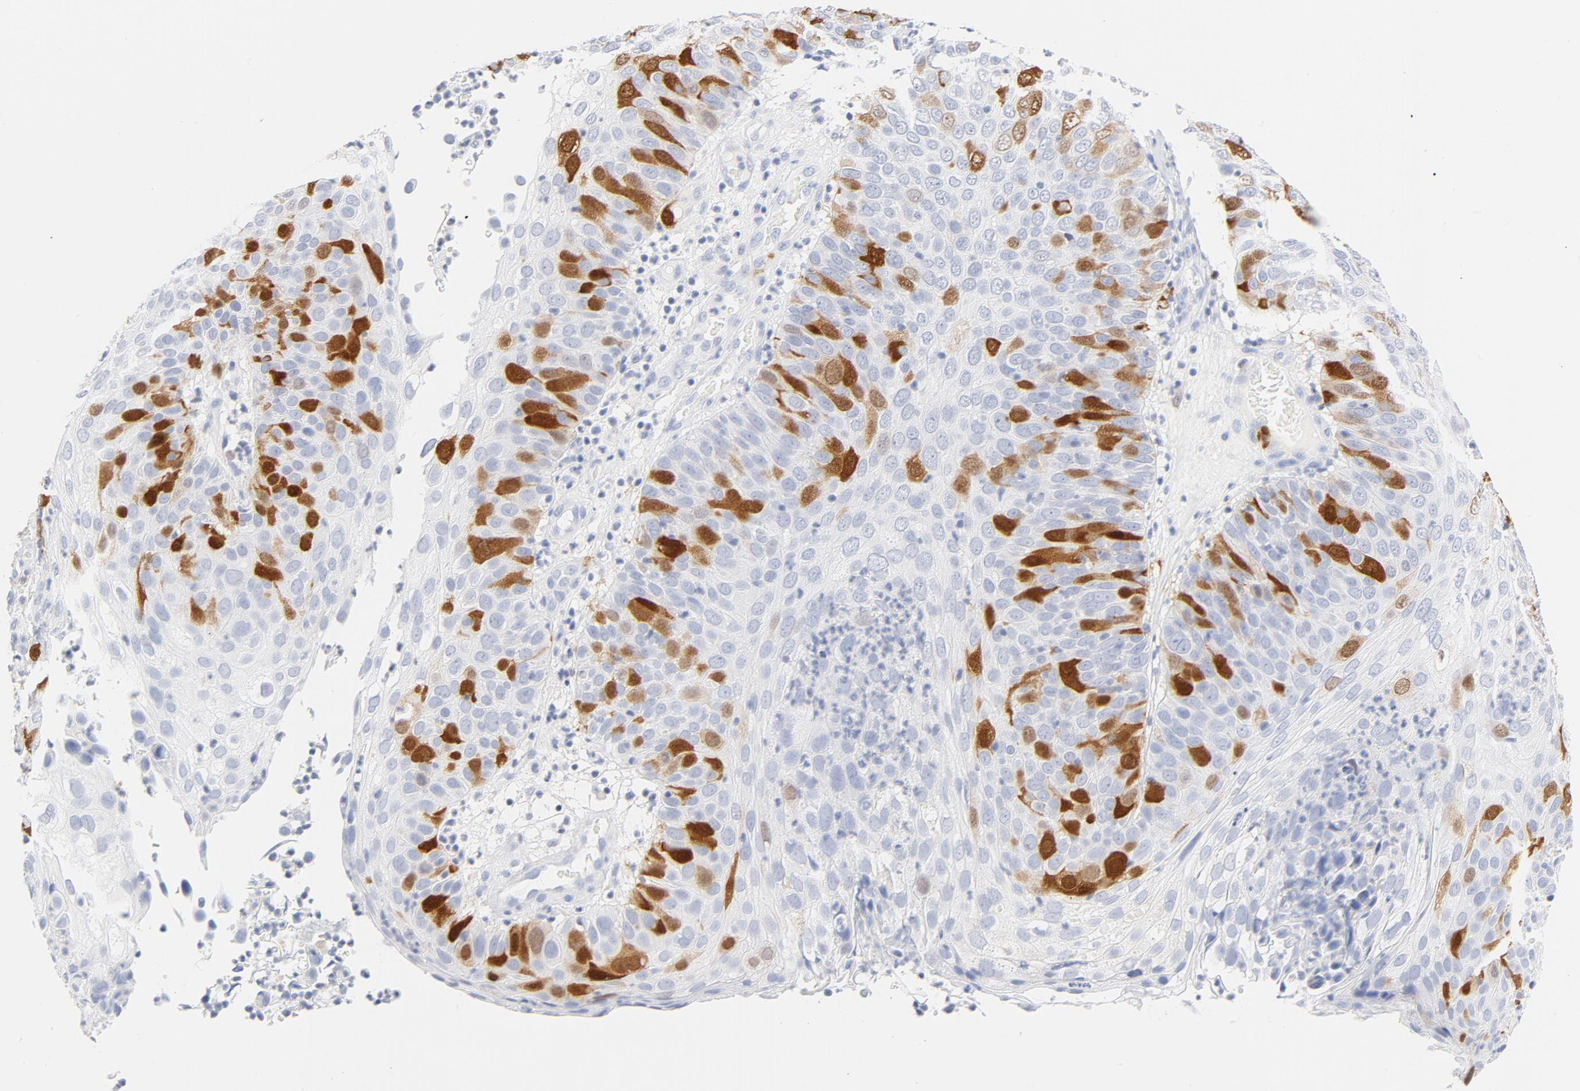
{"staining": {"intensity": "strong", "quantity": "25%-75%", "location": "nuclear"}, "tissue": "skin cancer", "cell_type": "Tumor cells", "image_type": "cancer", "snomed": [{"axis": "morphology", "description": "Squamous cell carcinoma, NOS"}, {"axis": "topography", "description": "Skin"}], "caption": "Strong nuclear staining is seen in about 25%-75% of tumor cells in skin cancer (squamous cell carcinoma). Immunohistochemistry stains the protein in brown and the nuclei are stained blue.", "gene": "CDC20", "patient": {"sex": "male", "age": 87}}